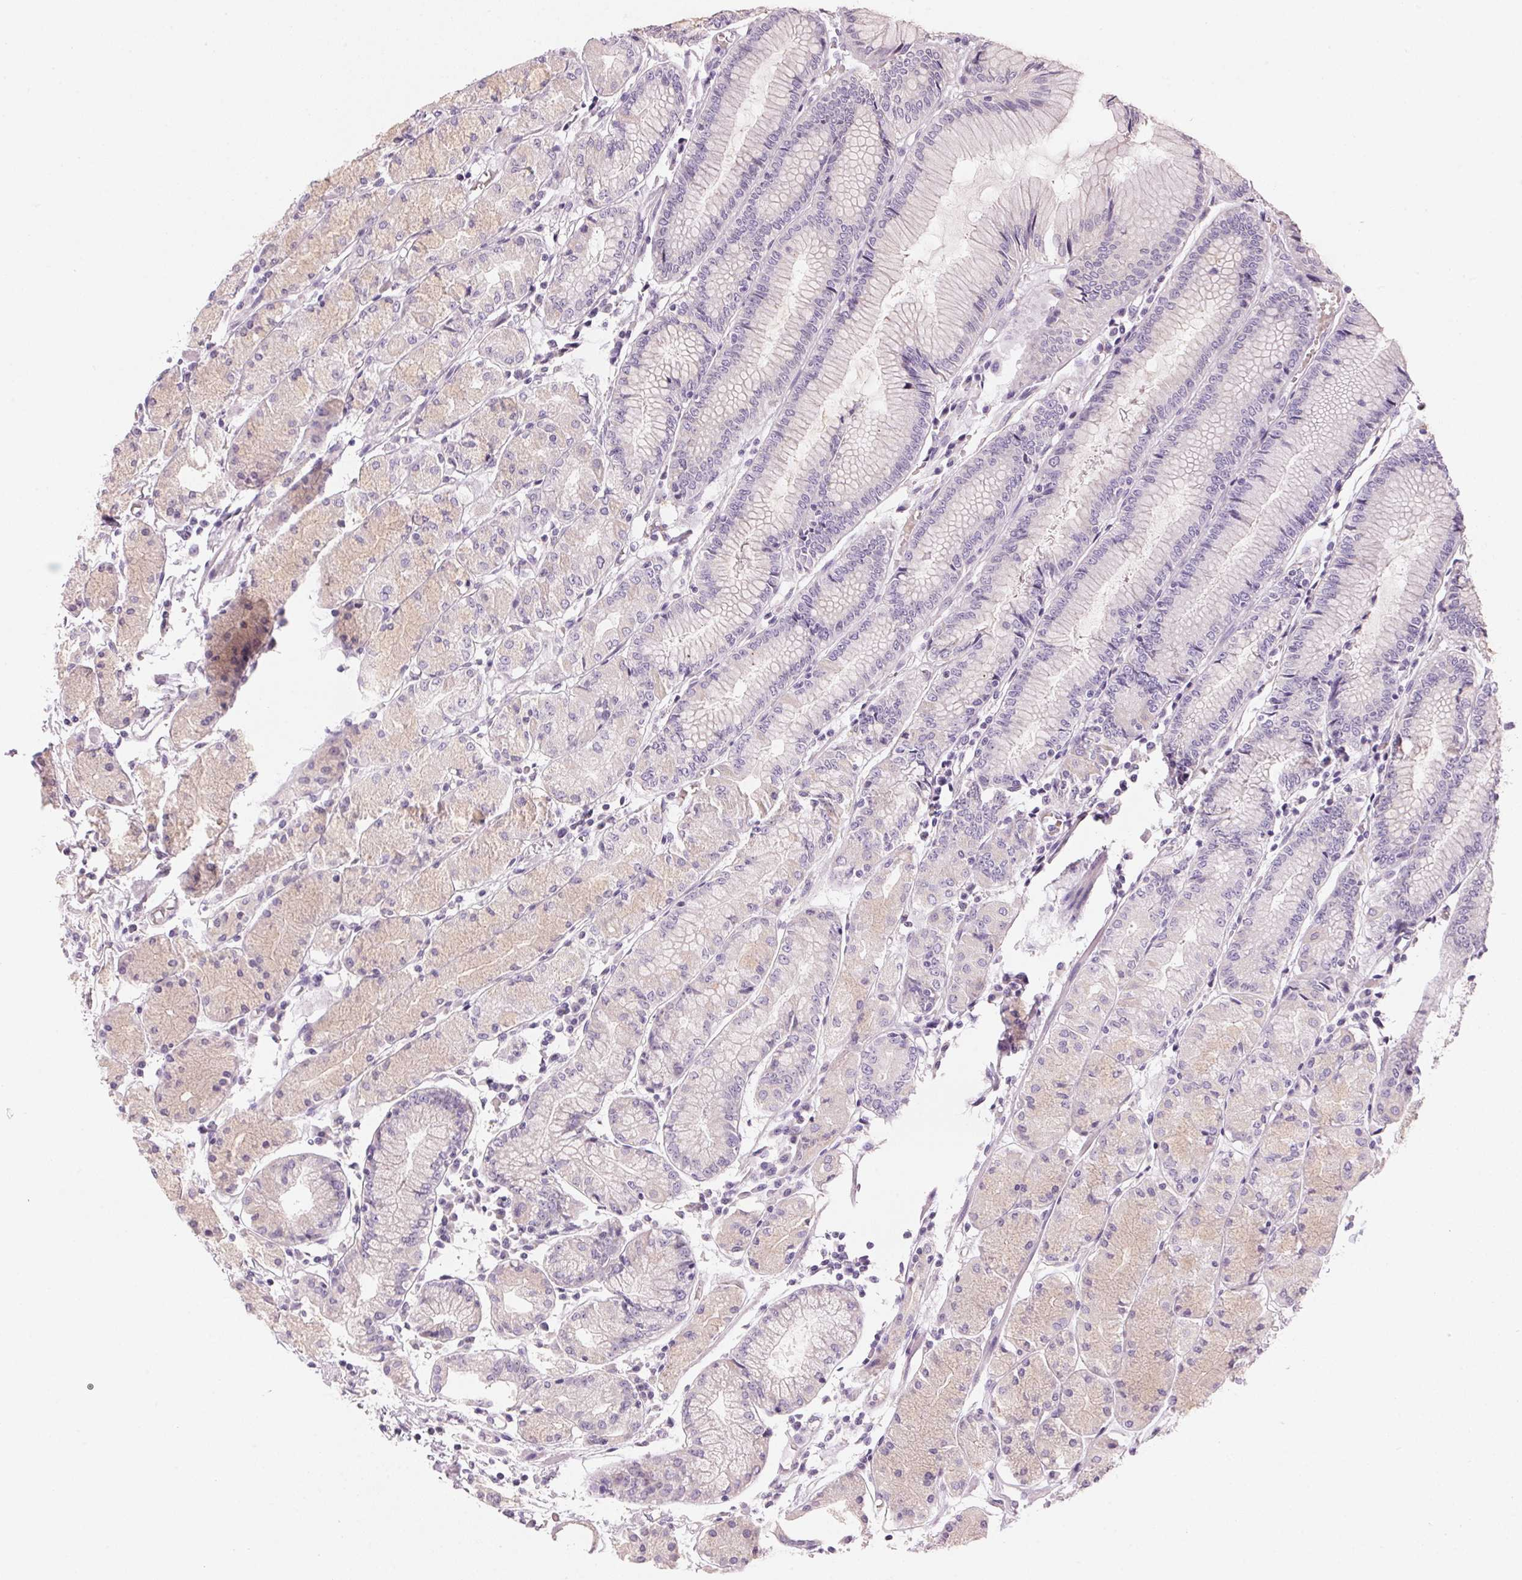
{"staining": {"intensity": "weak", "quantity": "<25%", "location": "cytoplasmic/membranous"}, "tissue": "stomach", "cell_type": "Glandular cells", "image_type": "normal", "snomed": [{"axis": "morphology", "description": "Normal tissue, NOS"}, {"axis": "topography", "description": "Stomach, upper"}], "caption": "Histopathology image shows no protein staining in glandular cells of normal stomach. (IHC, brightfield microscopy, high magnification).", "gene": "HSD17B2", "patient": {"sex": "male", "age": 69}}